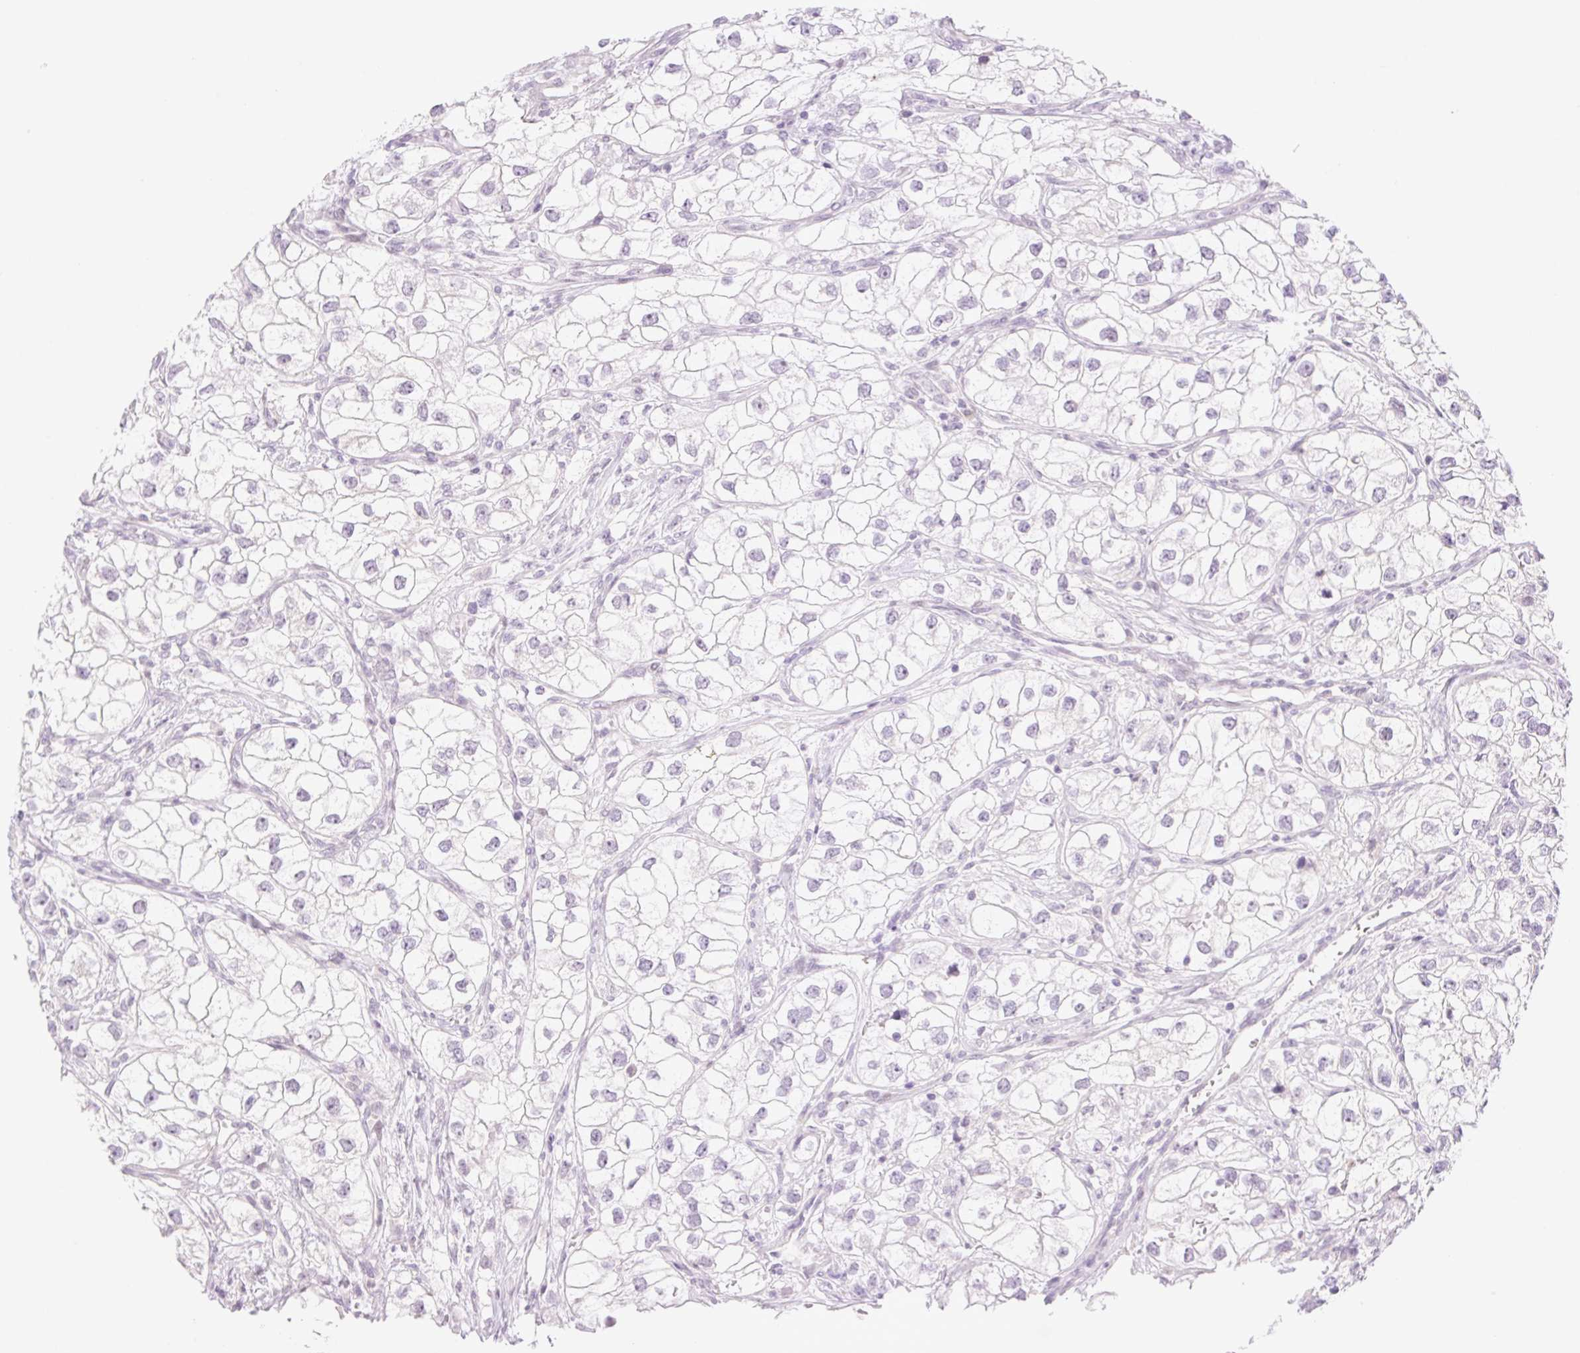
{"staining": {"intensity": "negative", "quantity": "none", "location": "none"}, "tissue": "renal cancer", "cell_type": "Tumor cells", "image_type": "cancer", "snomed": [{"axis": "morphology", "description": "Adenocarcinoma, NOS"}, {"axis": "topography", "description": "Kidney"}], "caption": "Adenocarcinoma (renal) was stained to show a protein in brown. There is no significant staining in tumor cells.", "gene": "SPRYD4", "patient": {"sex": "male", "age": 59}}